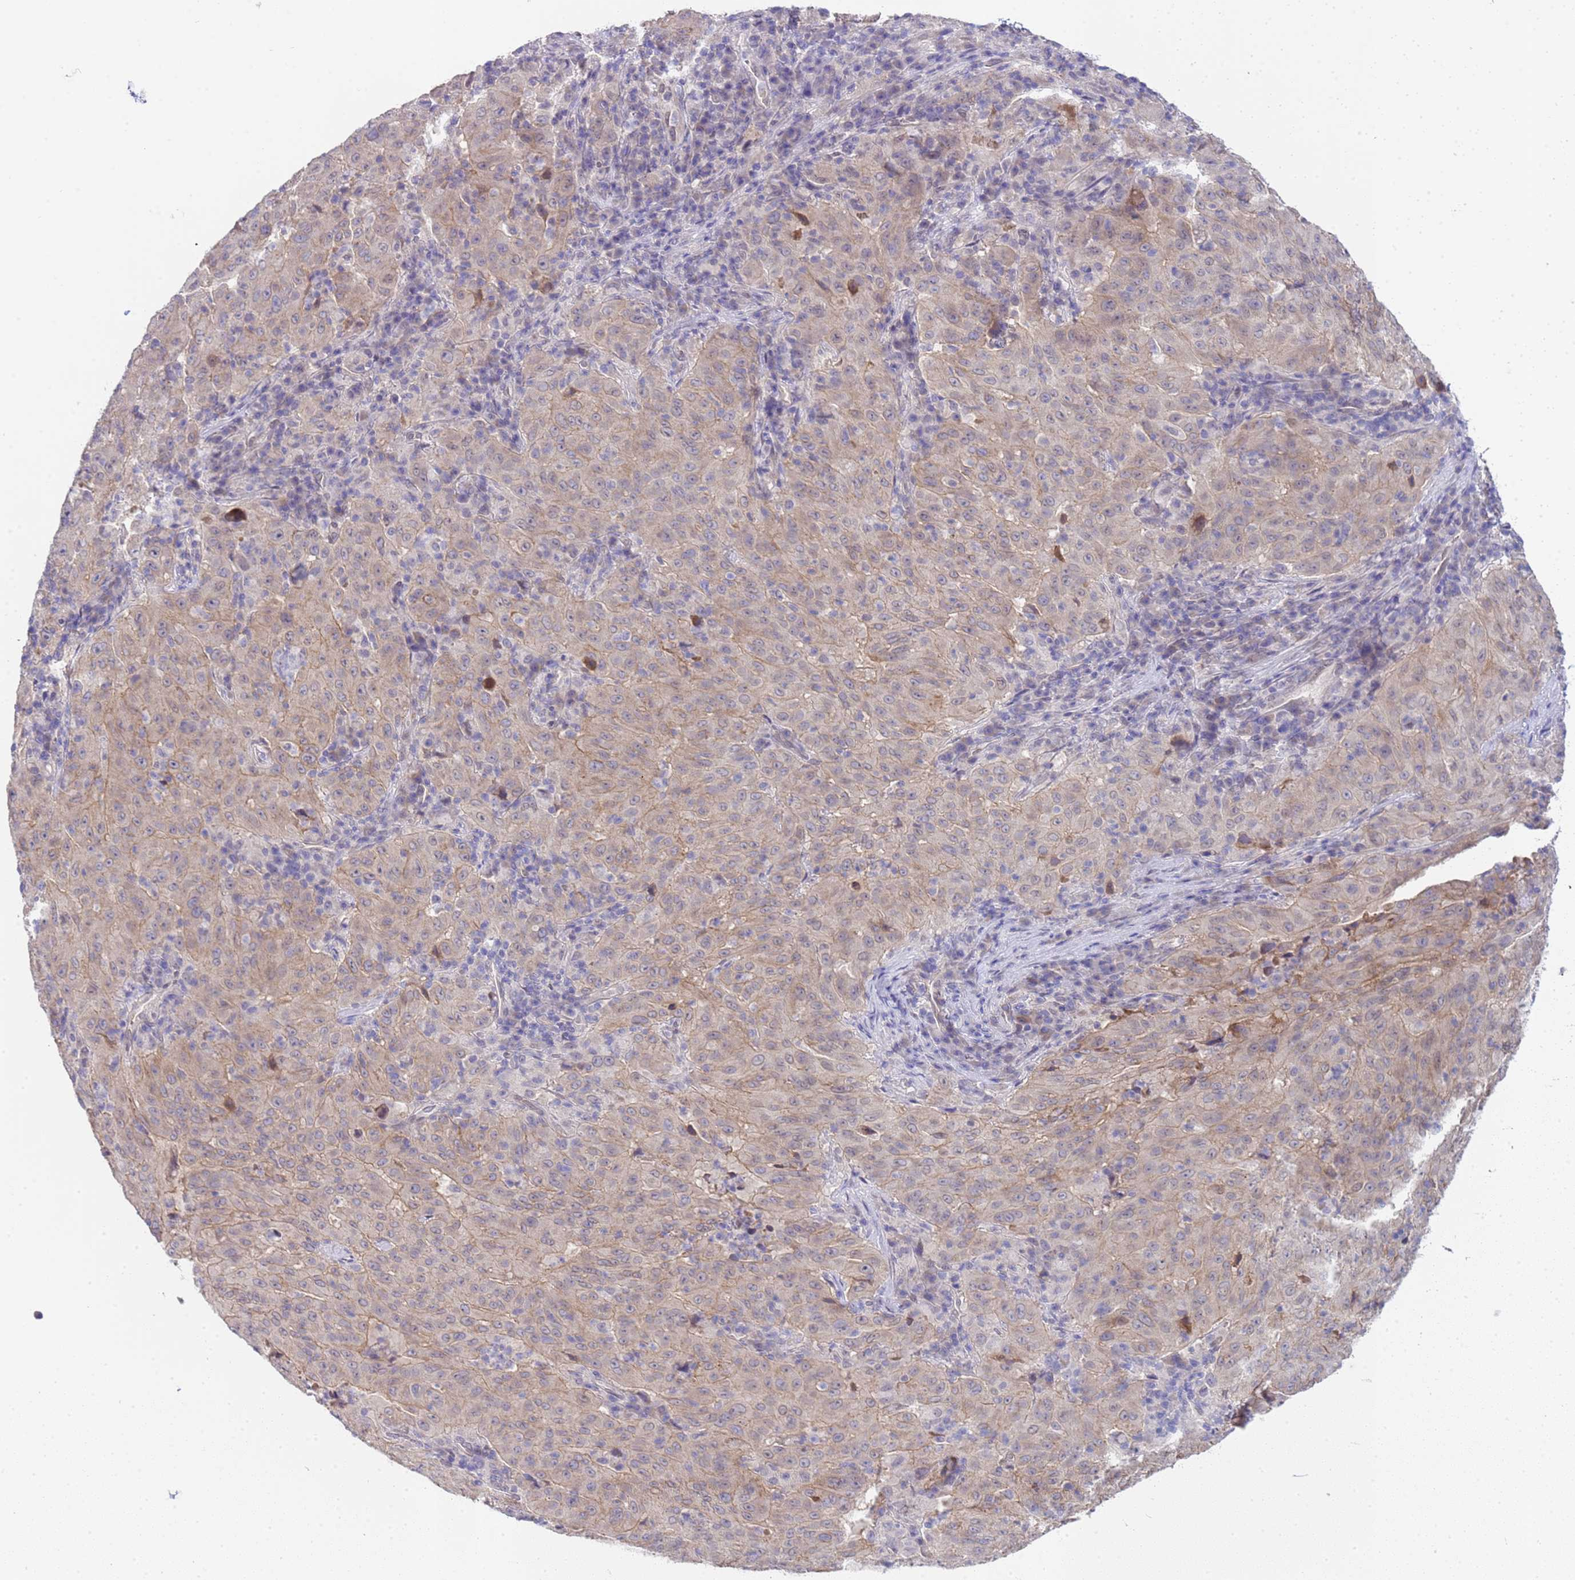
{"staining": {"intensity": "weak", "quantity": "25%-75%", "location": "cytoplasmic/membranous"}, "tissue": "pancreatic cancer", "cell_type": "Tumor cells", "image_type": "cancer", "snomed": [{"axis": "morphology", "description": "Adenocarcinoma, NOS"}, {"axis": "topography", "description": "Pancreas"}], "caption": "A micrograph of adenocarcinoma (pancreatic) stained for a protein displays weak cytoplasmic/membranous brown staining in tumor cells.", "gene": "TRMT10A", "patient": {"sex": "male", "age": 63}}